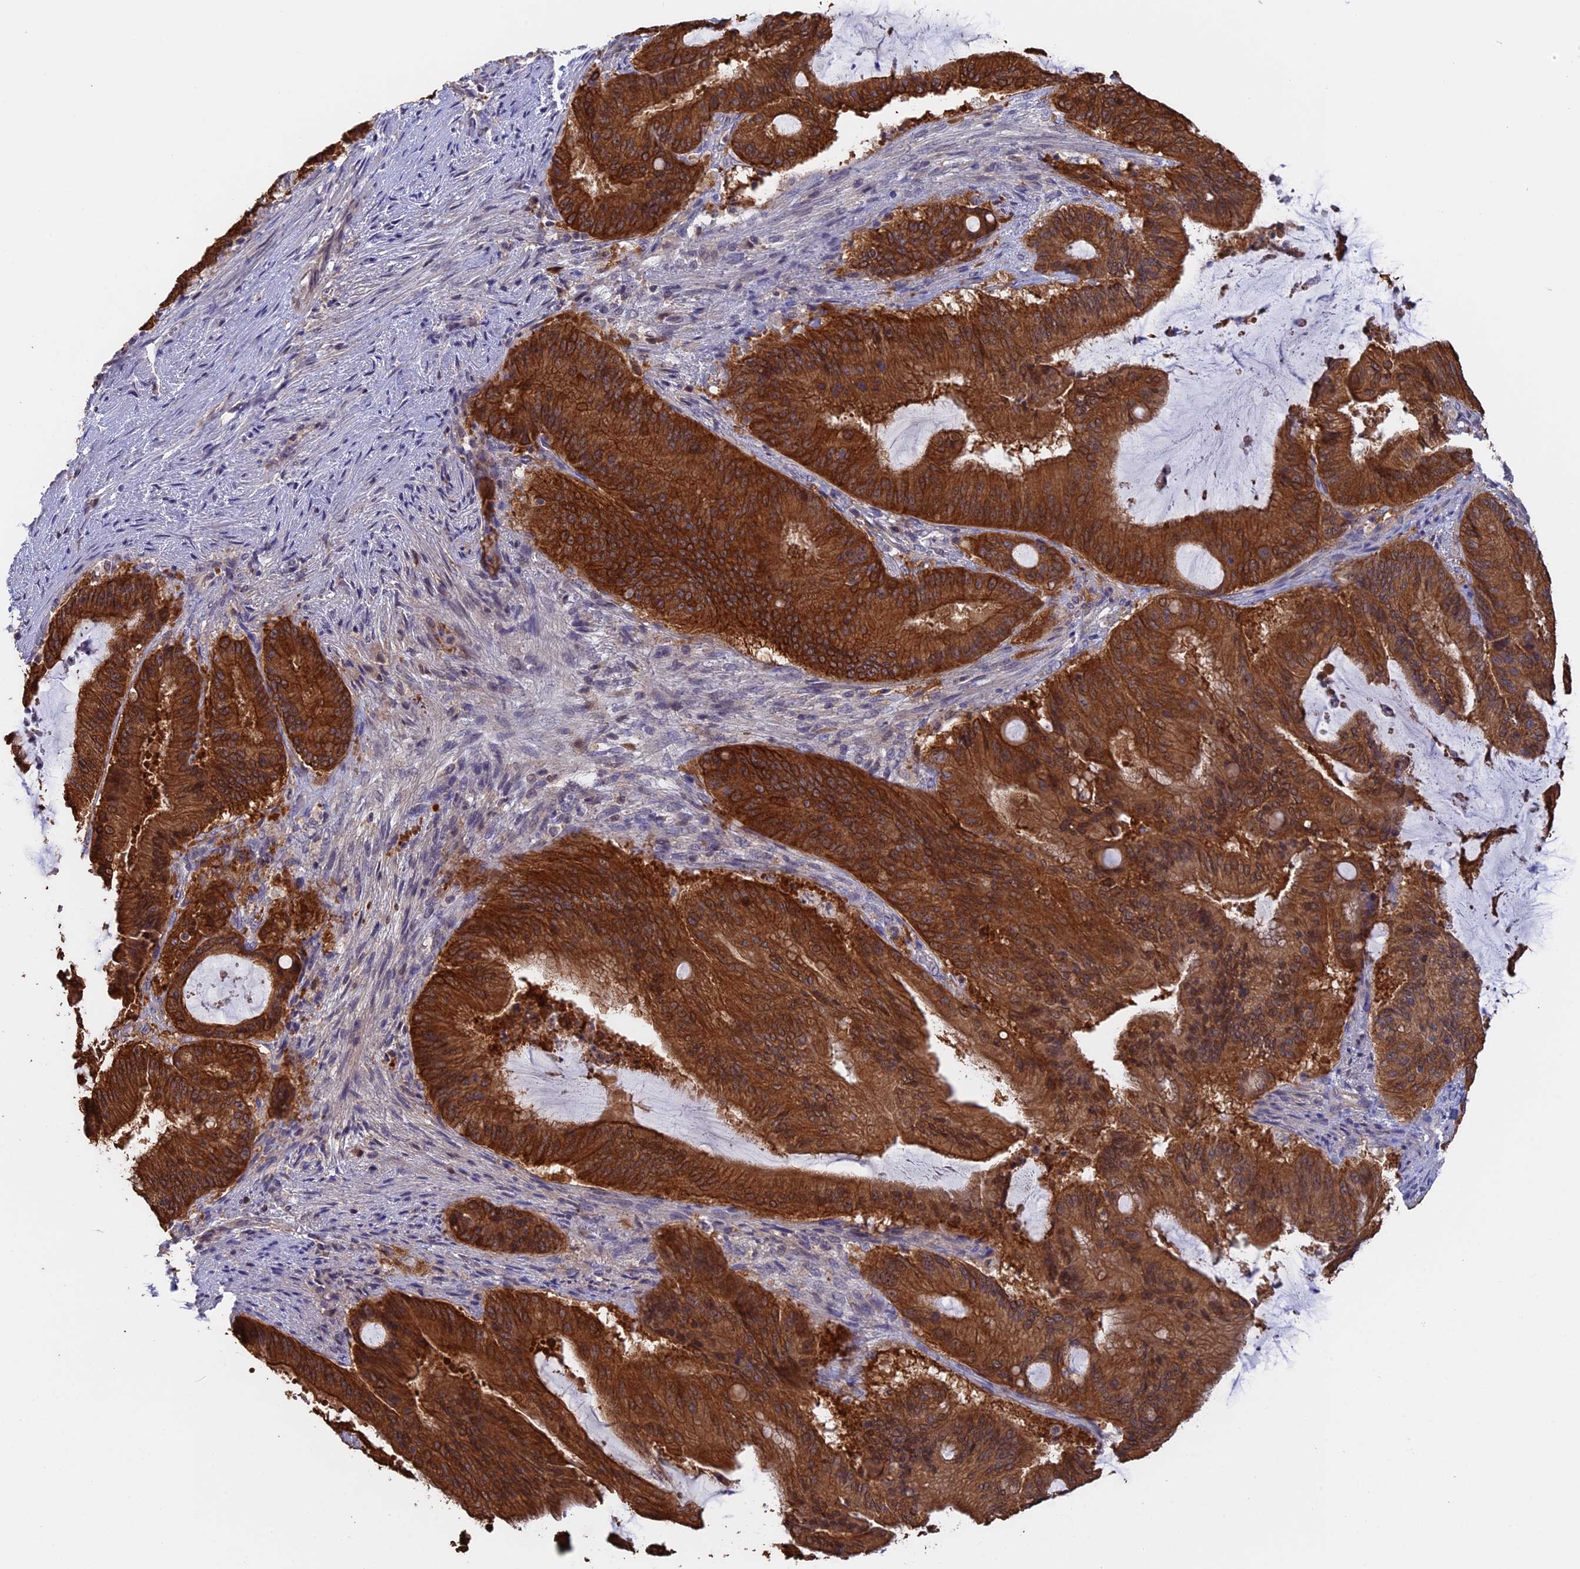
{"staining": {"intensity": "strong", "quantity": ">75%", "location": "cytoplasmic/membranous"}, "tissue": "liver cancer", "cell_type": "Tumor cells", "image_type": "cancer", "snomed": [{"axis": "morphology", "description": "Normal tissue, NOS"}, {"axis": "morphology", "description": "Cholangiocarcinoma"}, {"axis": "topography", "description": "Liver"}, {"axis": "topography", "description": "Peripheral nerve tissue"}], "caption": "Strong cytoplasmic/membranous expression for a protein is identified in about >75% of tumor cells of liver cancer (cholangiocarcinoma) using IHC.", "gene": "STUB1", "patient": {"sex": "female", "age": 73}}